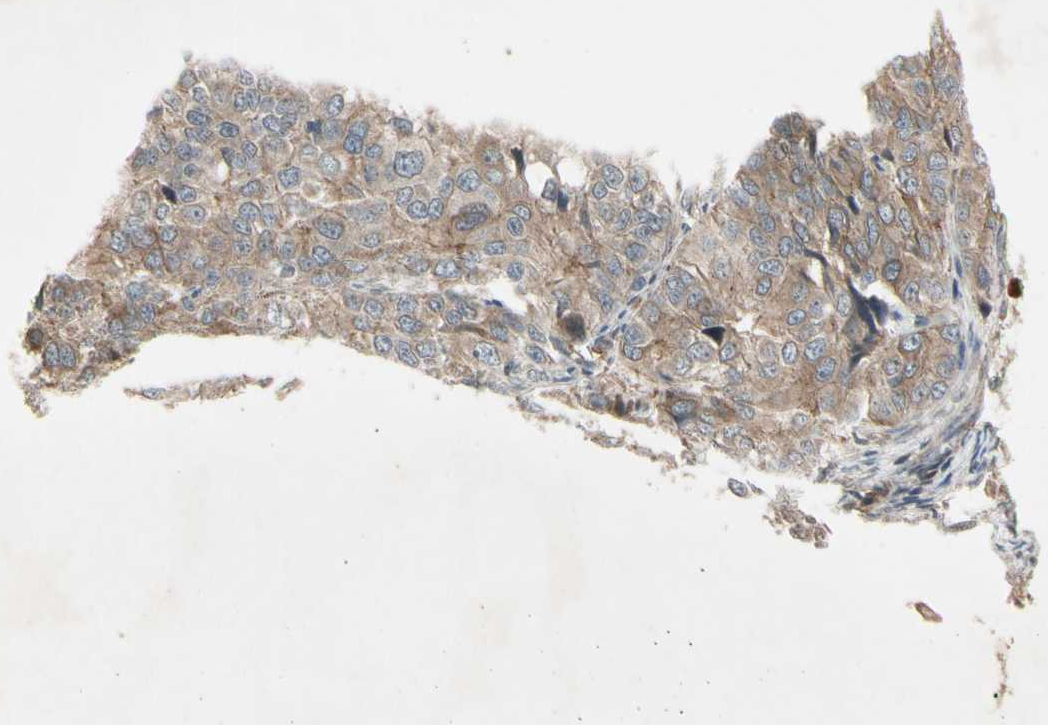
{"staining": {"intensity": "weak", "quantity": ">75%", "location": "cytoplasmic/membranous"}, "tissue": "ovarian cancer", "cell_type": "Tumor cells", "image_type": "cancer", "snomed": [{"axis": "morphology", "description": "Carcinoma, endometroid"}, {"axis": "topography", "description": "Ovary"}], "caption": "Tumor cells reveal weak cytoplasmic/membranous positivity in about >75% of cells in ovarian cancer (endometroid carcinoma).", "gene": "JAG1", "patient": {"sex": "female", "age": 51}}